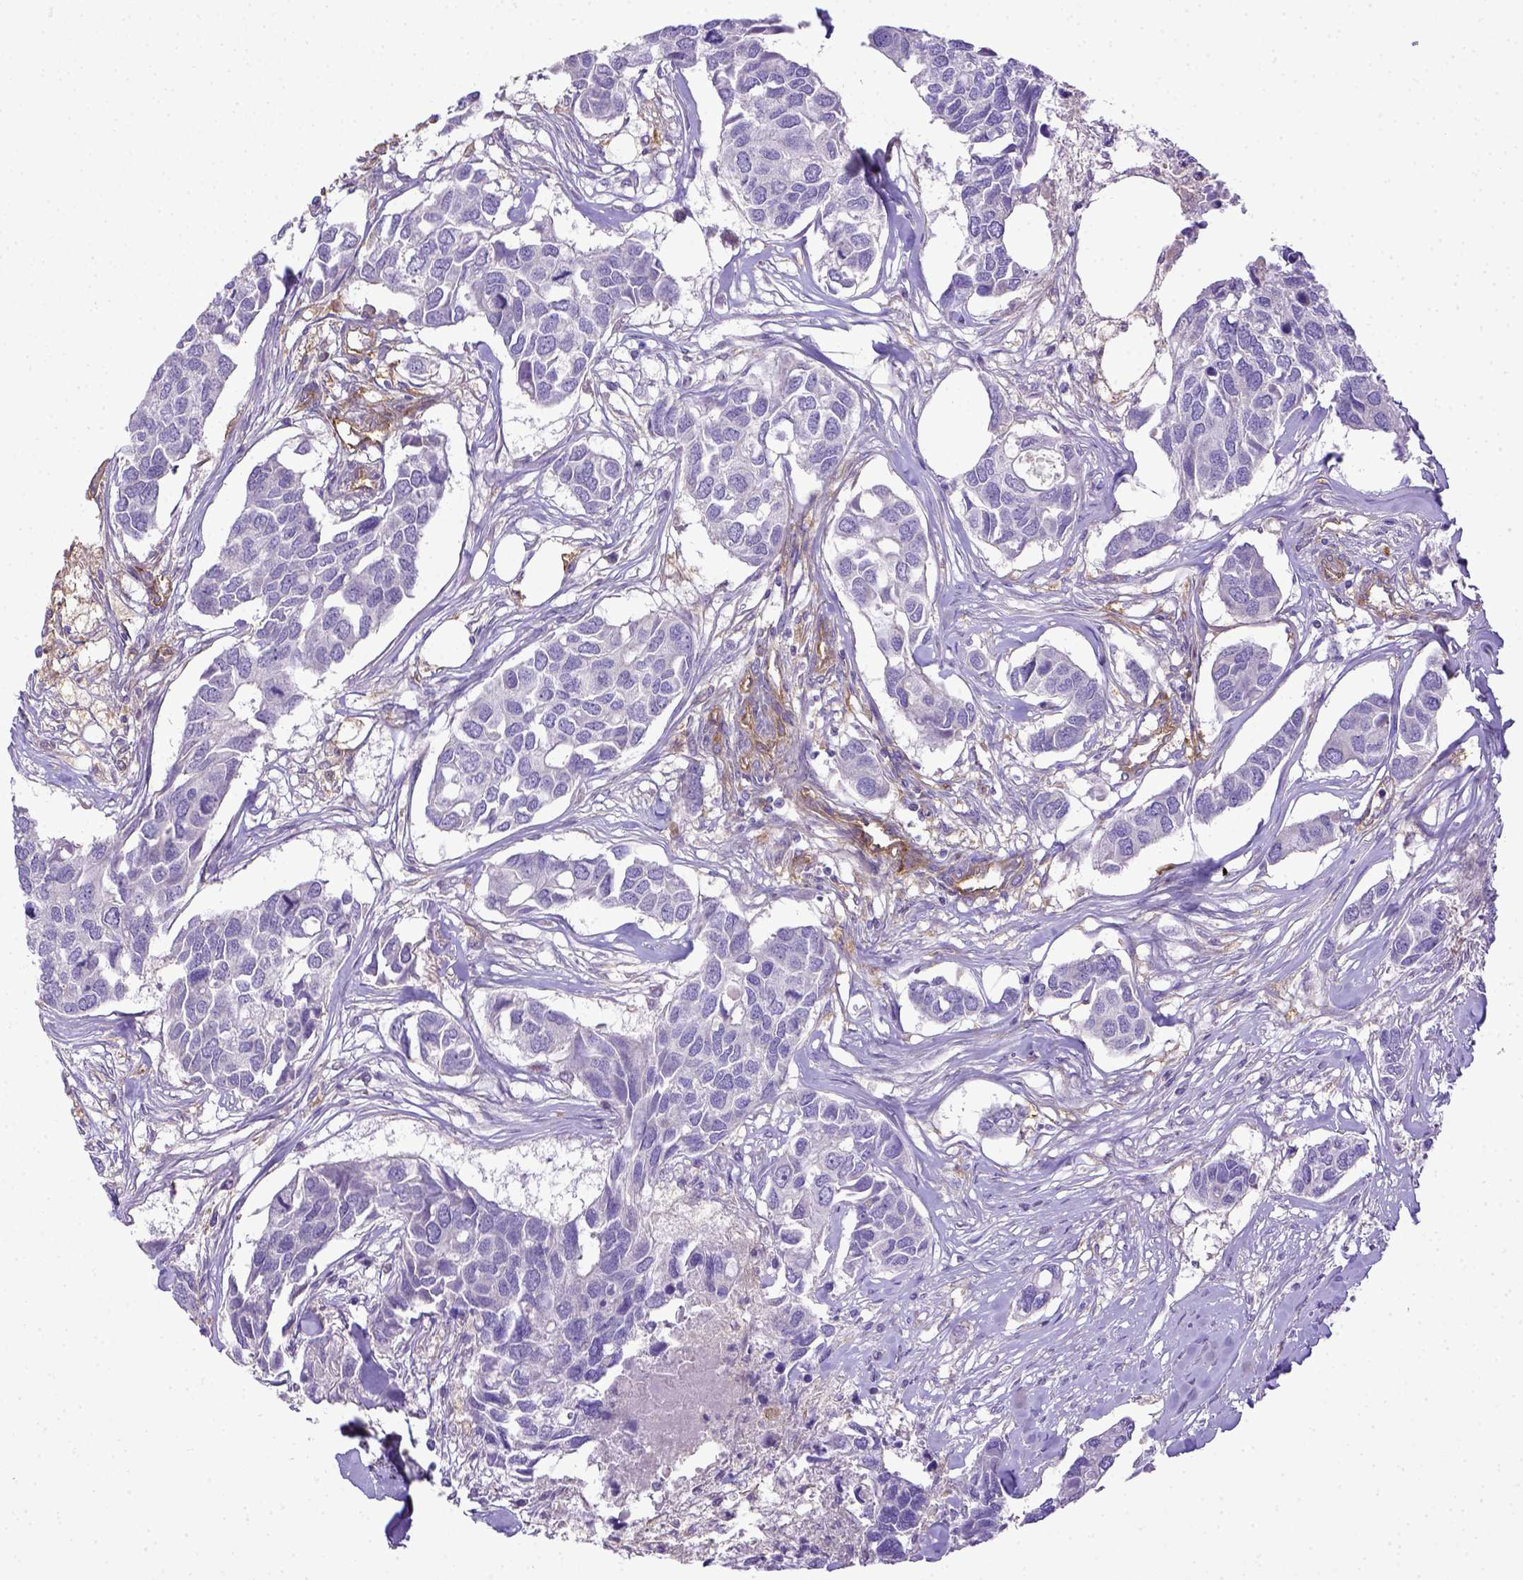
{"staining": {"intensity": "negative", "quantity": "none", "location": "none"}, "tissue": "breast cancer", "cell_type": "Tumor cells", "image_type": "cancer", "snomed": [{"axis": "morphology", "description": "Duct carcinoma"}, {"axis": "topography", "description": "Breast"}], "caption": "There is no significant positivity in tumor cells of breast infiltrating ductal carcinoma.", "gene": "CD40", "patient": {"sex": "female", "age": 83}}